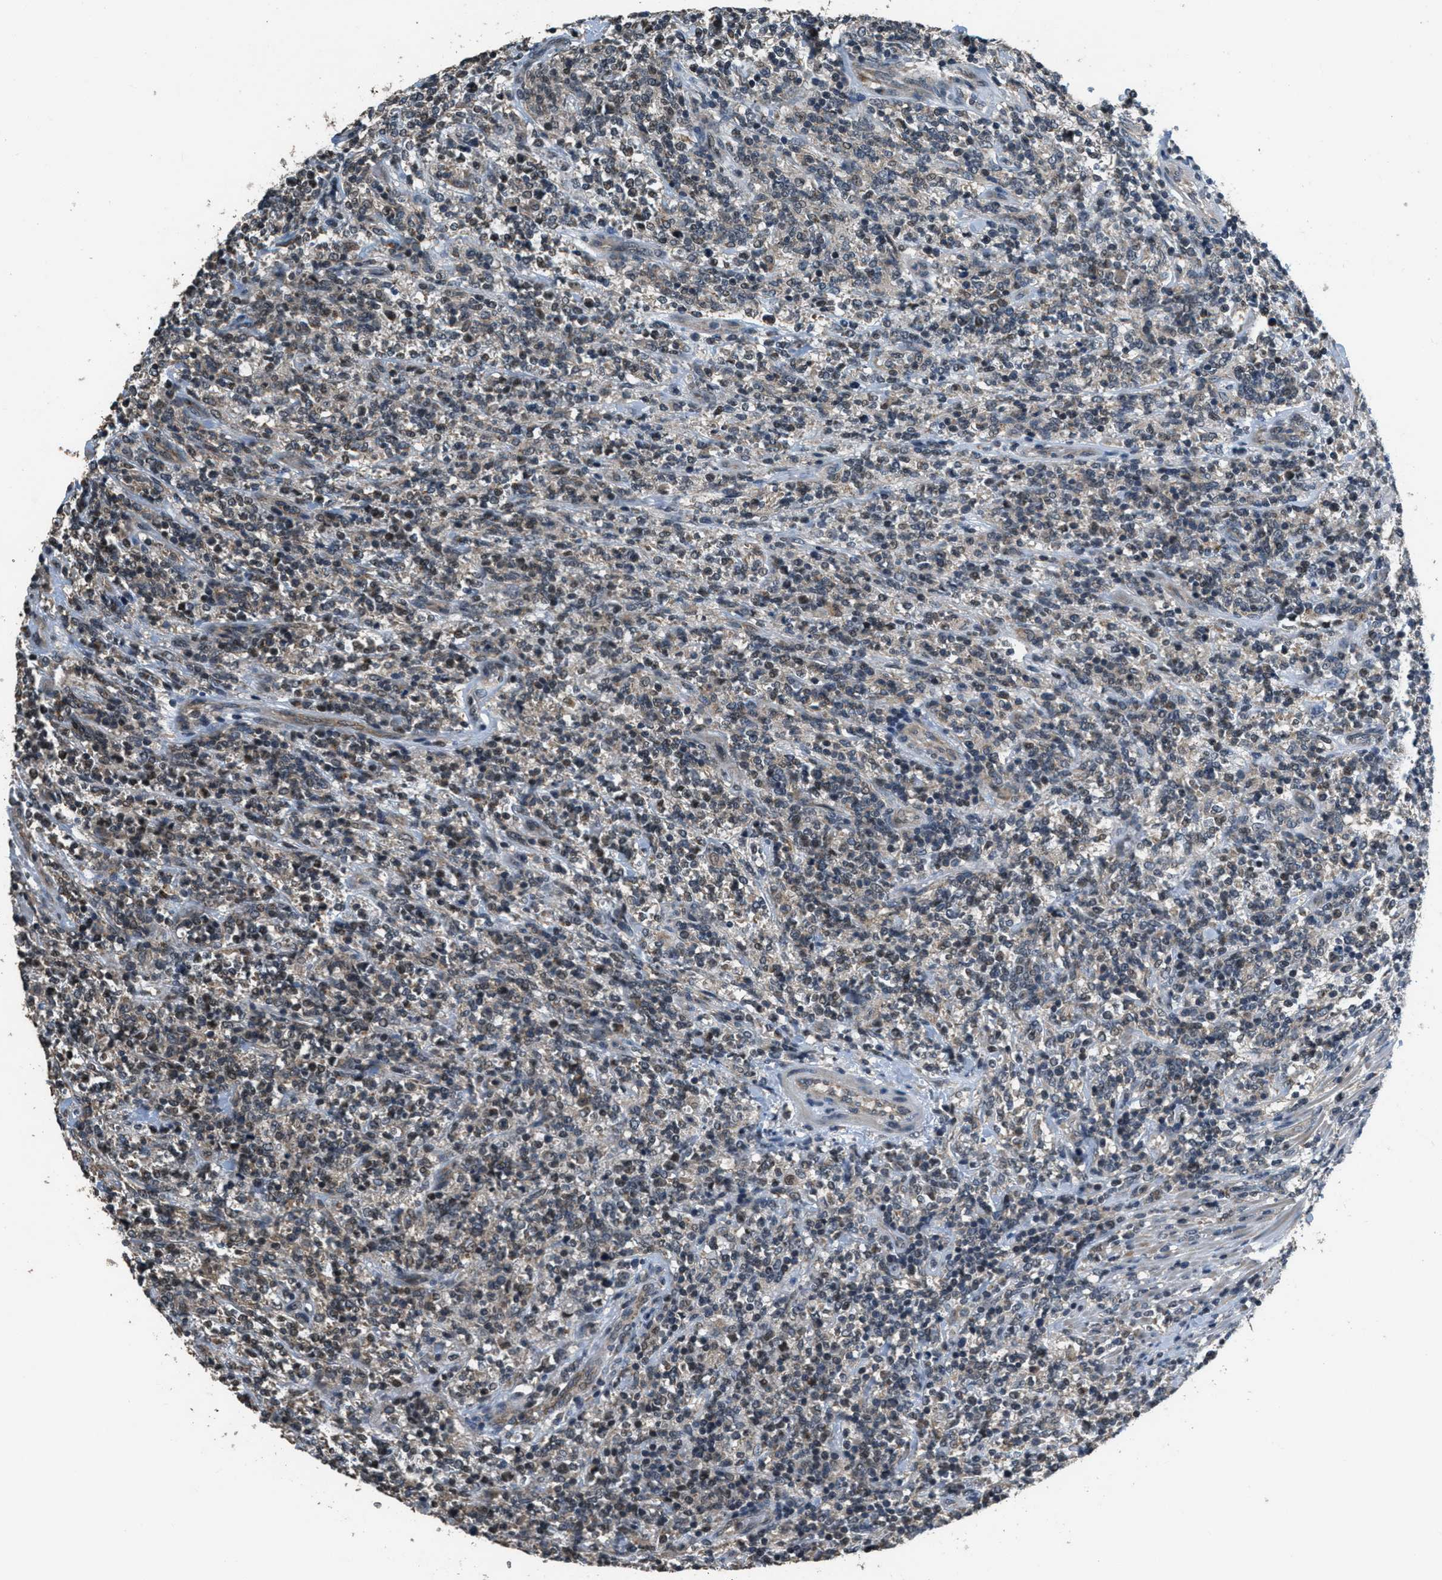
{"staining": {"intensity": "moderate", "quantity": "<25%", "location": "nuclear"}, "tissue": "lymphoma", "cell_type": "Tumor cells", "image_type": "cancer", "snomed": [{"axis": "morphology", "description": "Malignant lymphoma, non-Hodgkin's type, High grade"}, {"axis": "topography", "description": "Soft tissue"}], "caption": "This histopathology image exhibits immunohistochemistry (IHC) staining of malignant lymphoma, non-Hodgkin's type (high-grade), with low moderate nuclear positivity in approximately <25% of tumor cells.", "gene": "NAT1", "patient": {"sex": "male", "age": 18}}